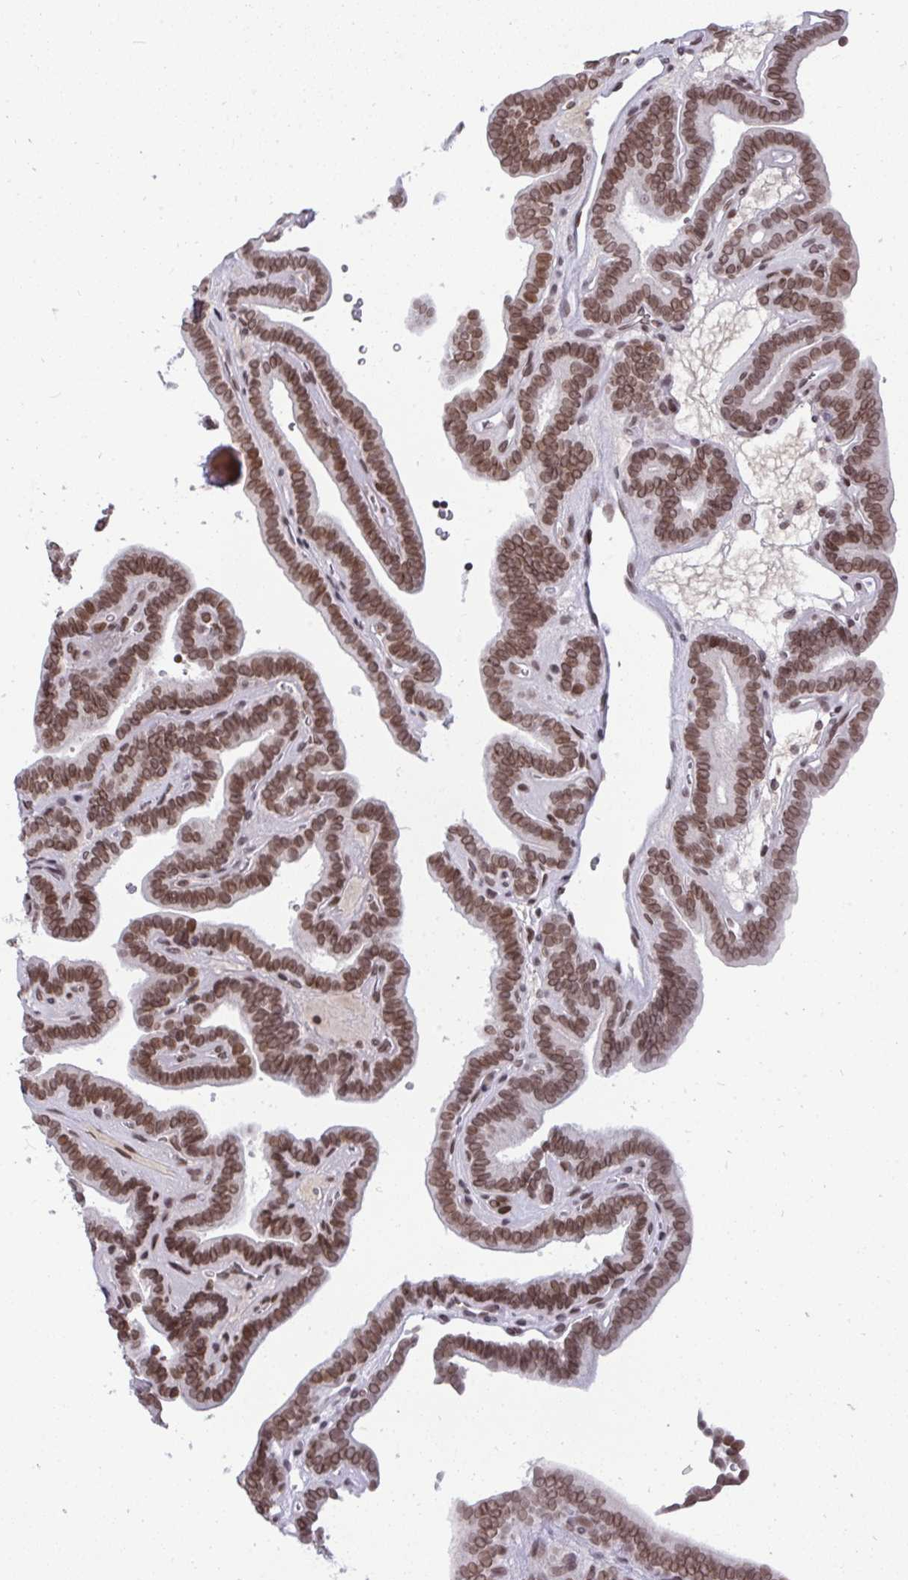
{"staining": {"intensity": "moderate", "quantity": ">75%", "location": "cytoplasmic/membranous,nuclear"}, "tissue": "thyroid cancer", "cell_type": "Tumor cells", "image_type": "cancer", "snomed": [{"axis": "morphology", "description": "Papillary adenocarcinoma, NOS"}, {"axis": "topography", "description": "Thyroid gland"}], "caption": "Thyroid cancer (papillary adenocarcinoma) stained with a protein marker exhibits moderate staining in tumor cells.", "gene": "JPT1", "patient": {"sex": "female", "age": 21}}